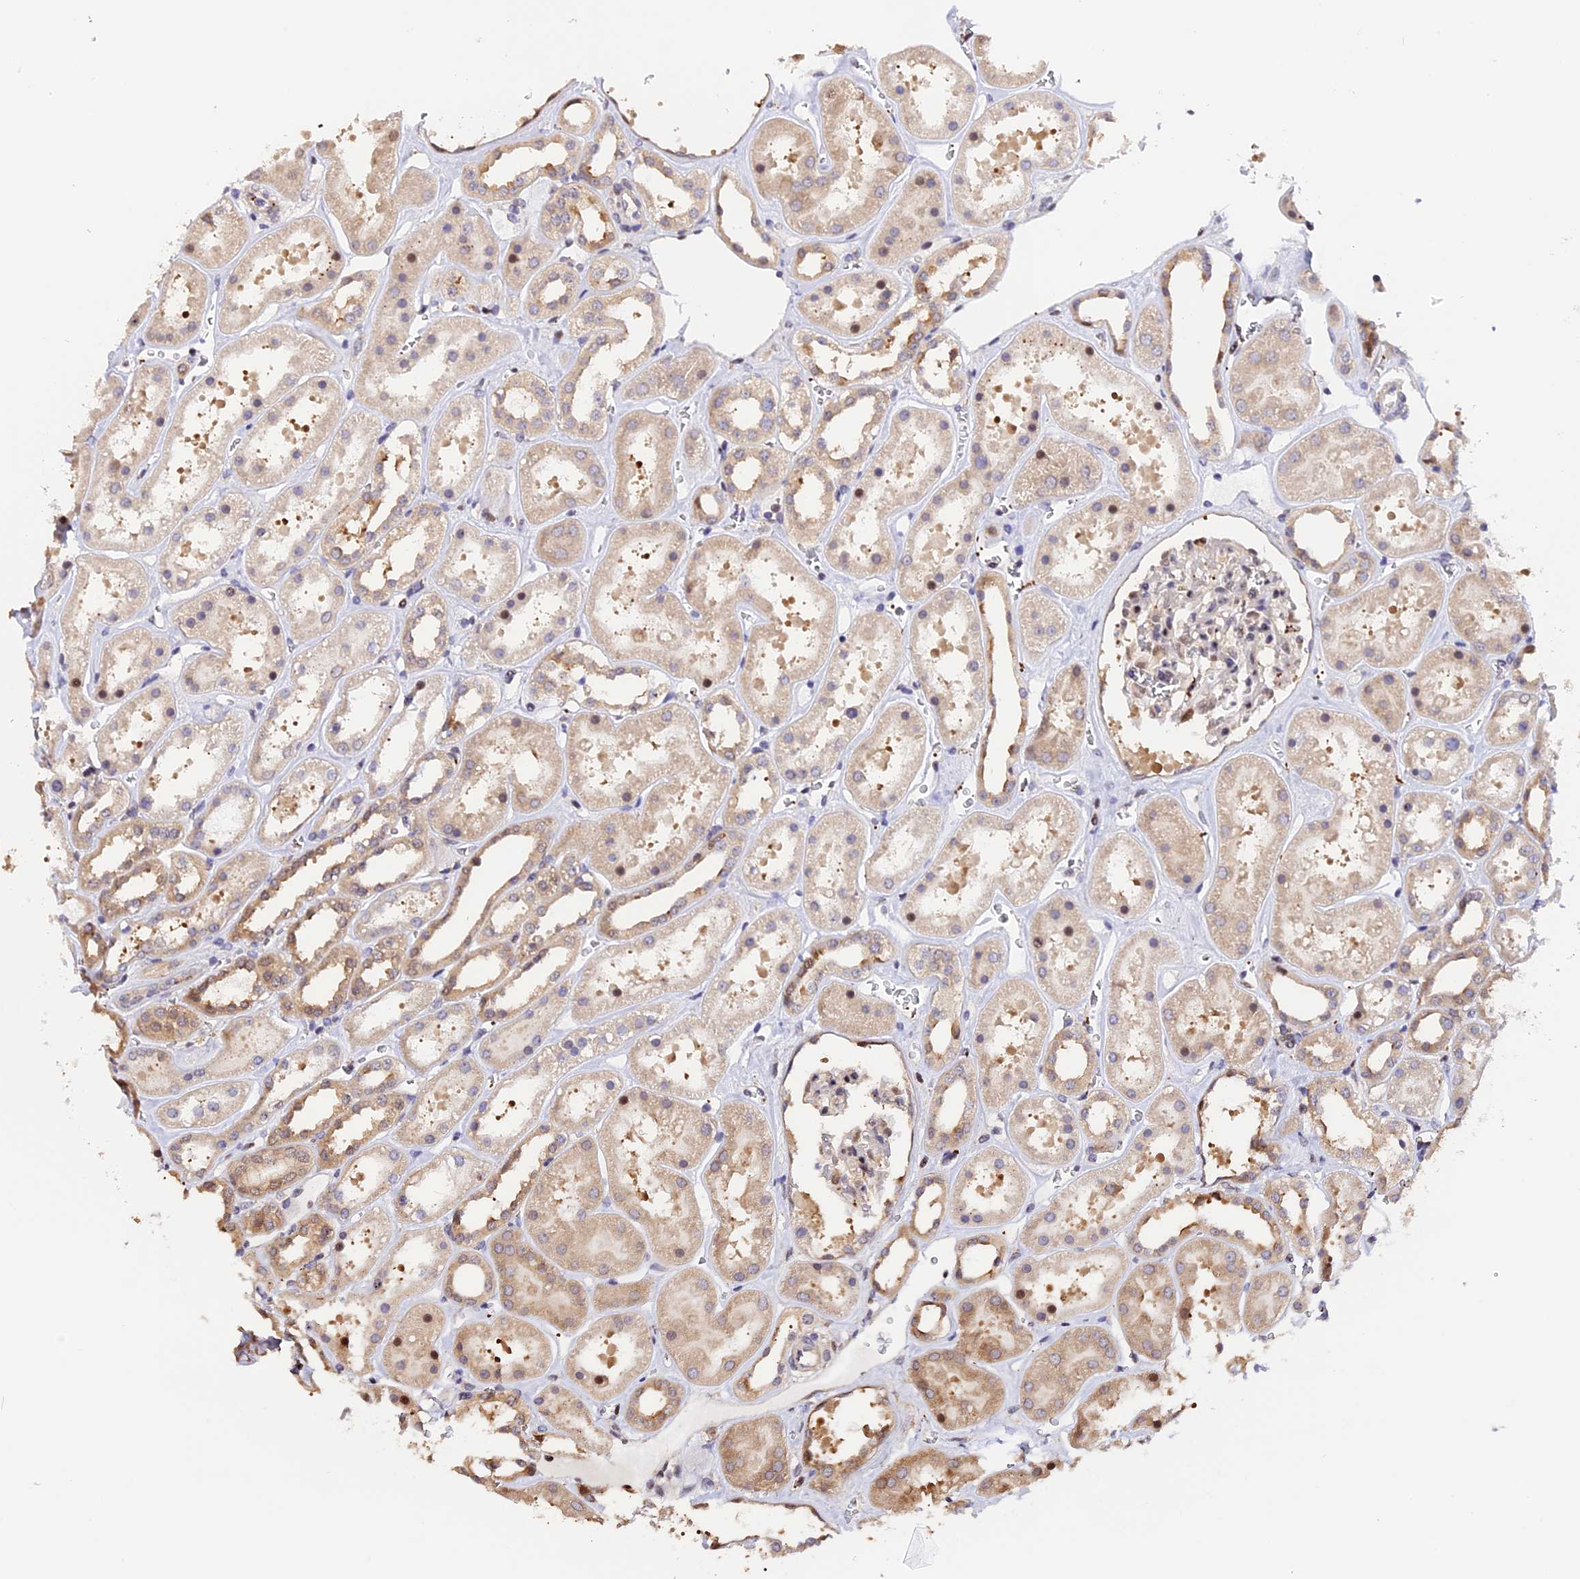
{"staining": {"intensity": "moderate", "quantity": "25%-75%", "location": "nuclear"}, "tissue": "kidney", "cell_type": "Cells in glomeruli", "image_type": "normal", "snomed": [{"axis": "morphology", "description": "Normal tissue, NOS"}, {"axis": "topography", "description": "Kidney"}], "caption": "IHC image of unremarkable human kidney stained for a protein (brown), which displays medium levels of moderate nuclear expression in about 25%-75% of cells in glomeruli.", "gene": "HERPUD1", "patient": {"sex": "female", "age": 41}}